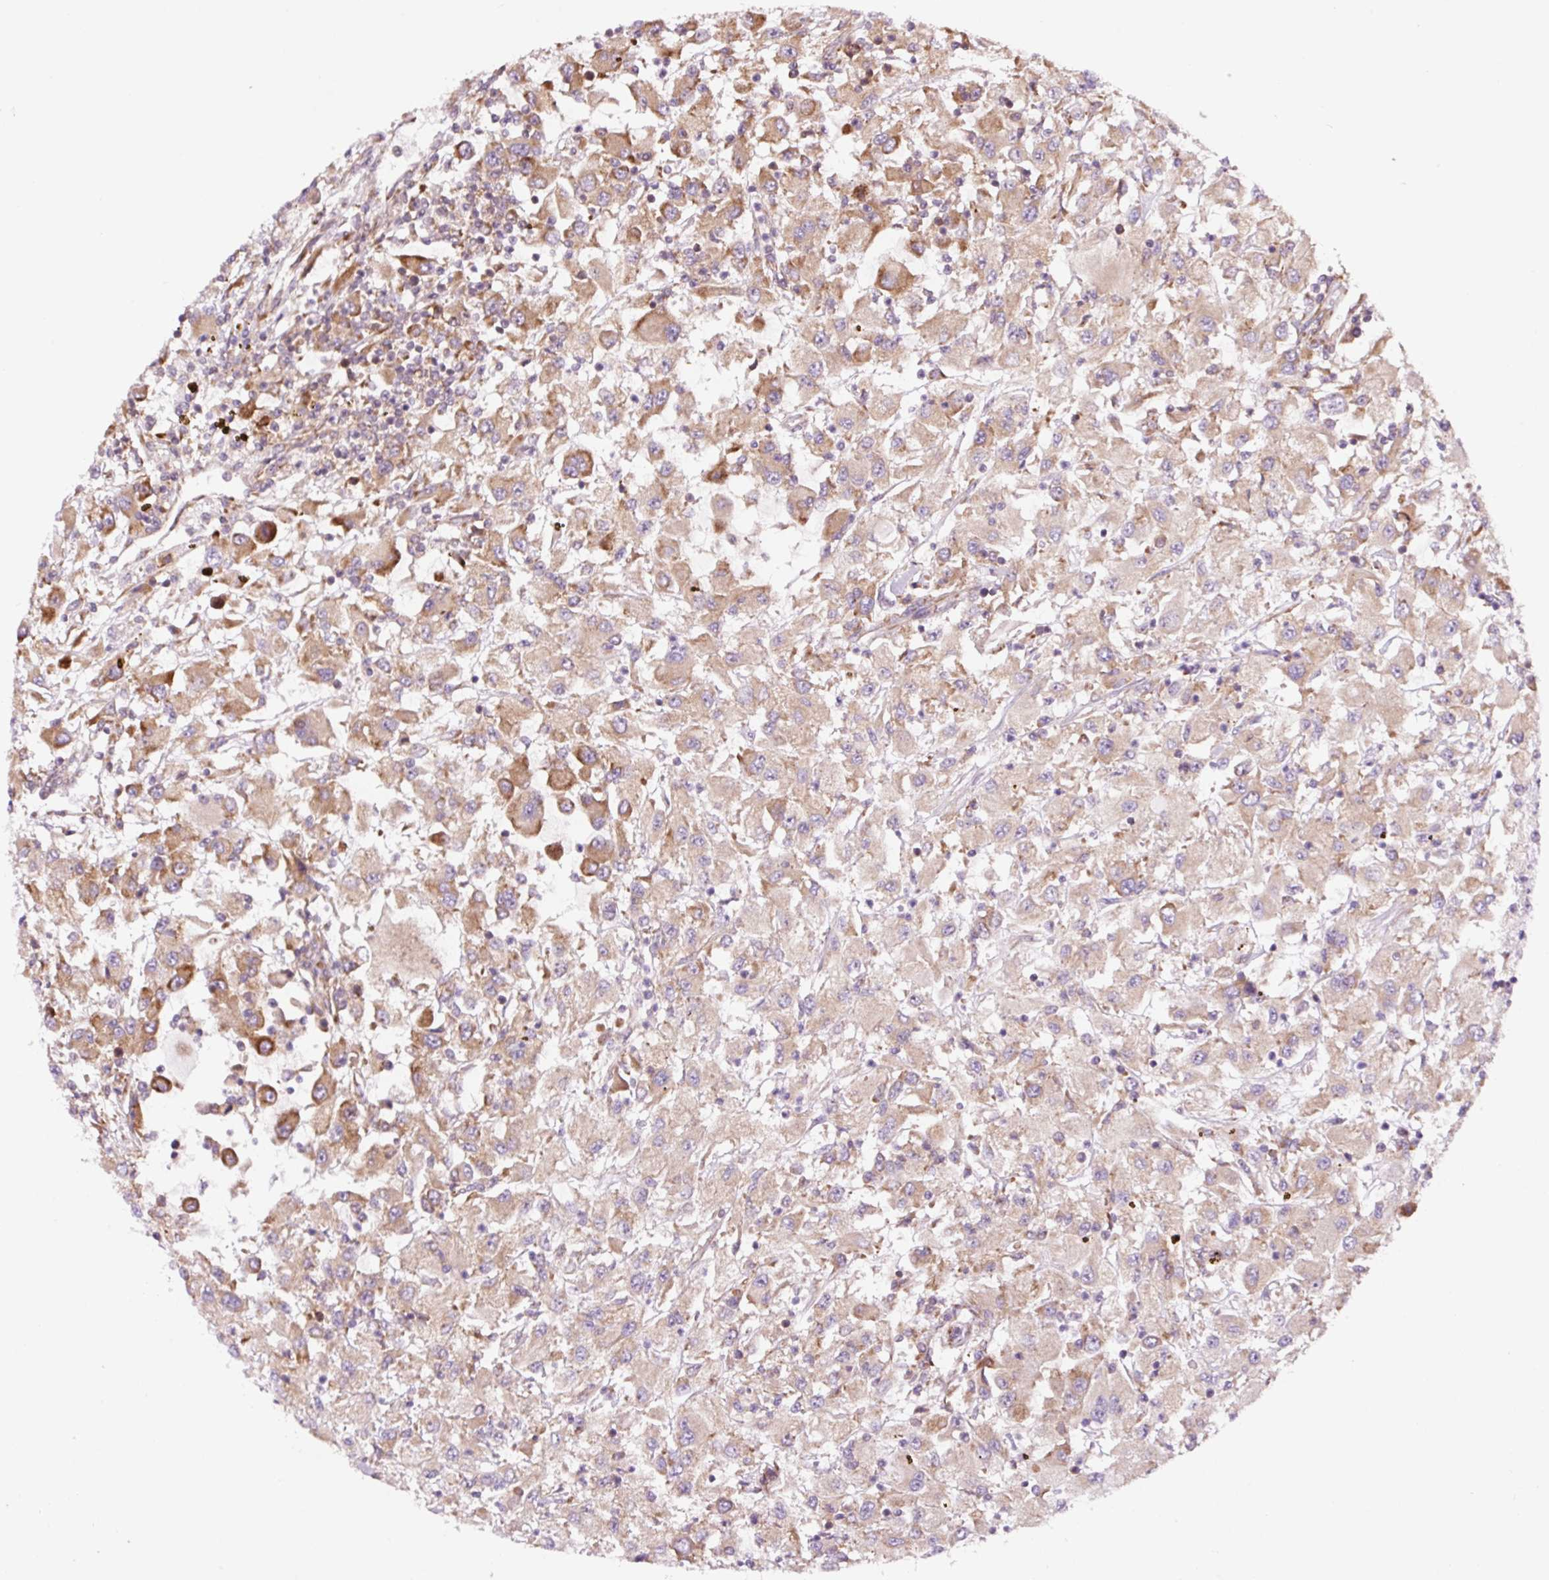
{"staining": {"intensity": "moderate", "quantity": ">75%", "location": "cytoplasmic/membranous"}, "tissue": "renal cancer", "cell_type": "Tumor cells", "image_type": "cancer", "snomed": [{"axis": "morphology", "description": "Adenocarcinoma, NOS"}, {"axis": "topography", "description": "Kidney"}], "caption": "Protein expression analysis of renal cancer (adenocarcinoma) exhibits moderate cytoplasmic/membranous expression in about >75% of tumor cells.", "gene": "RPL41", "patient": {"sex": "female", "age": 67}}